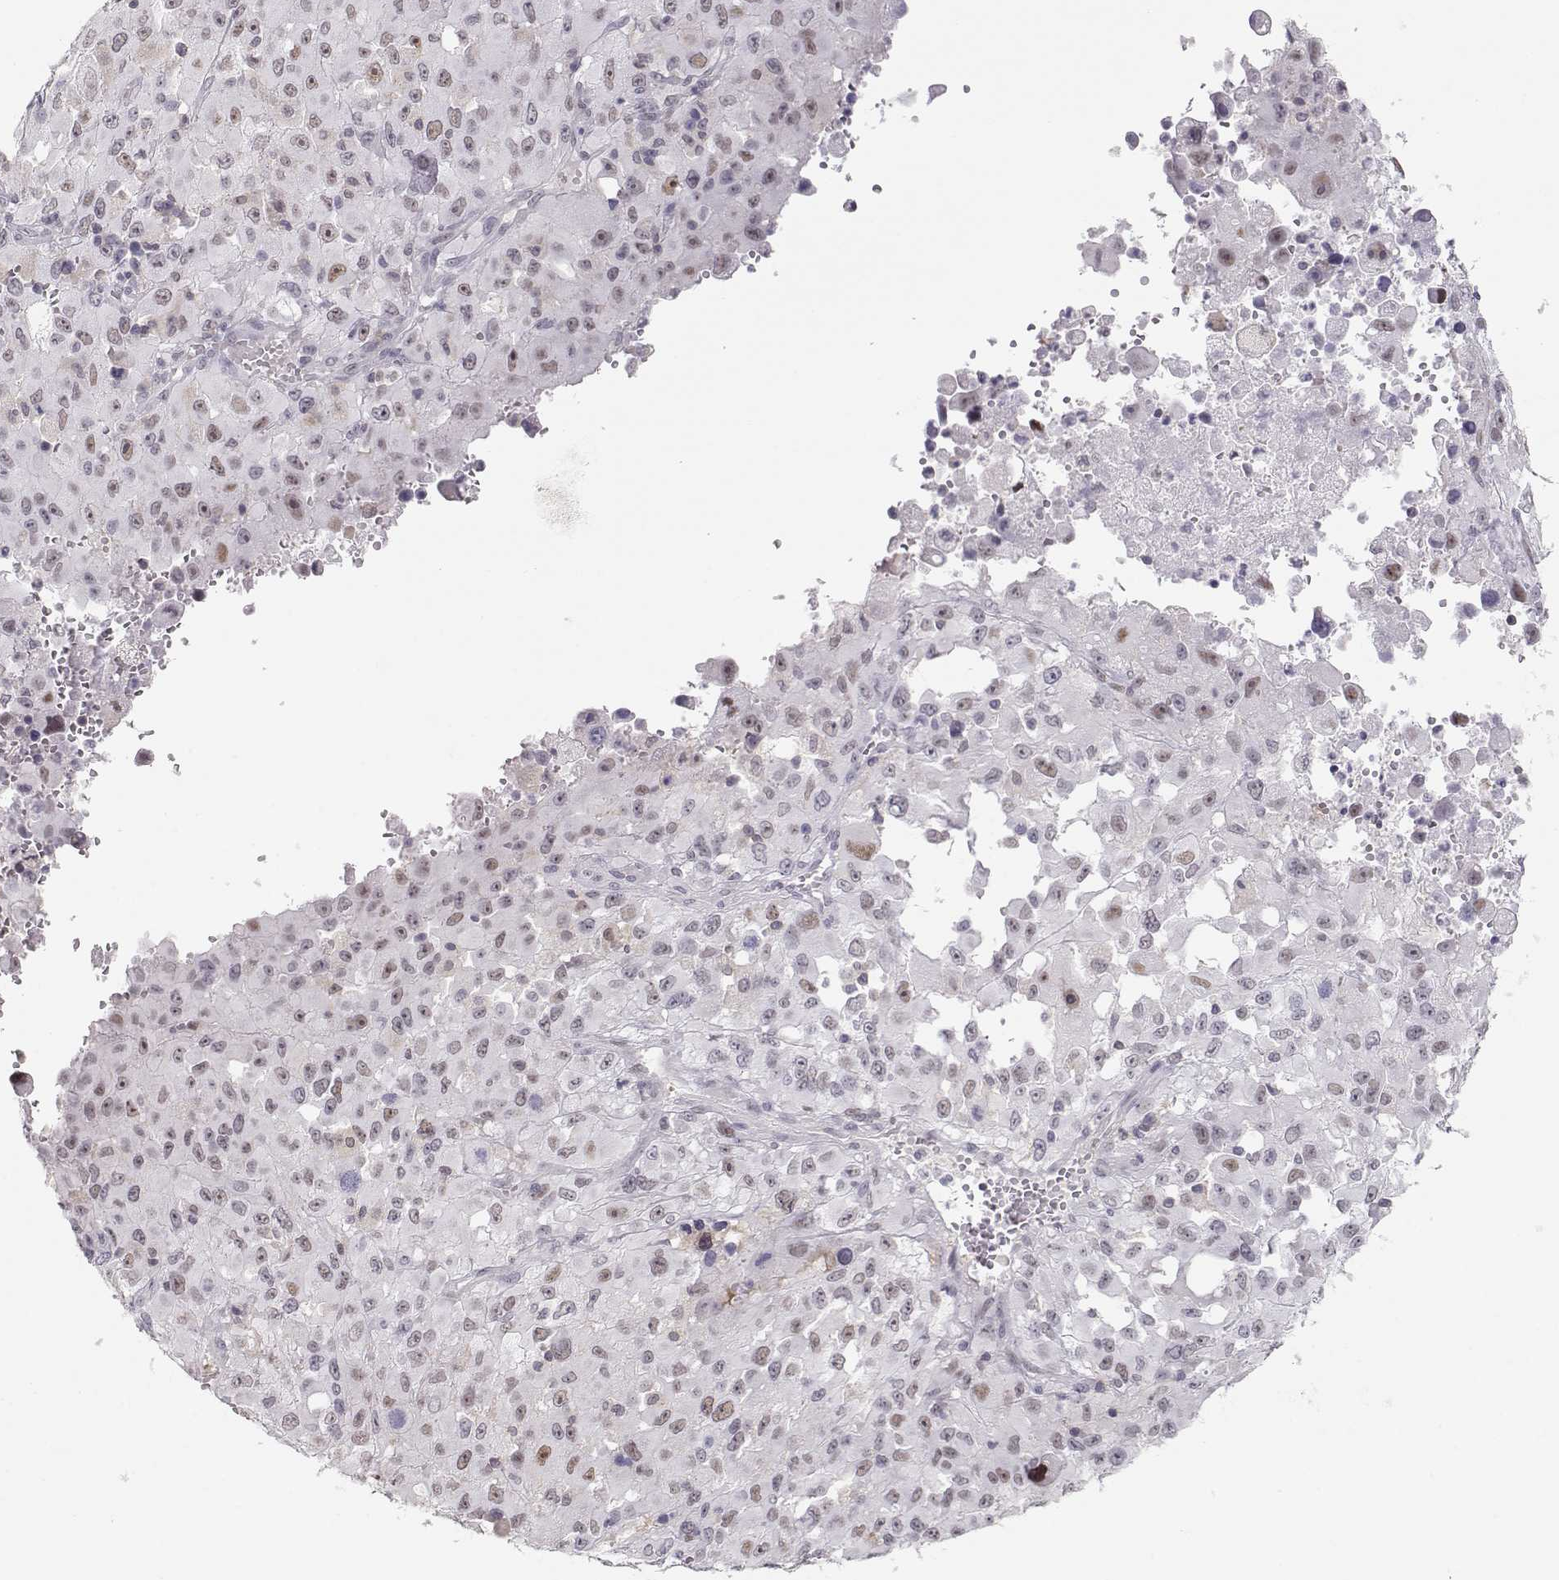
{"staining": {"intensity": "weak", "quantity": "<25%", "location": "nuclear"}, "tissue": "melanoma", "cell_type": "Tumor cells", "image_type": "cancer", "snomed": [{"axis": "morphology", "description": "Malignant melanoma, Metastatic site"}, {"axis": "topography", "description": "Soft tissue"}], "caption": "An image of human melanoma is negative for staining in tumor cells.", "gene": "TEPP", "patient": {"sex": "male", "age": 50}}